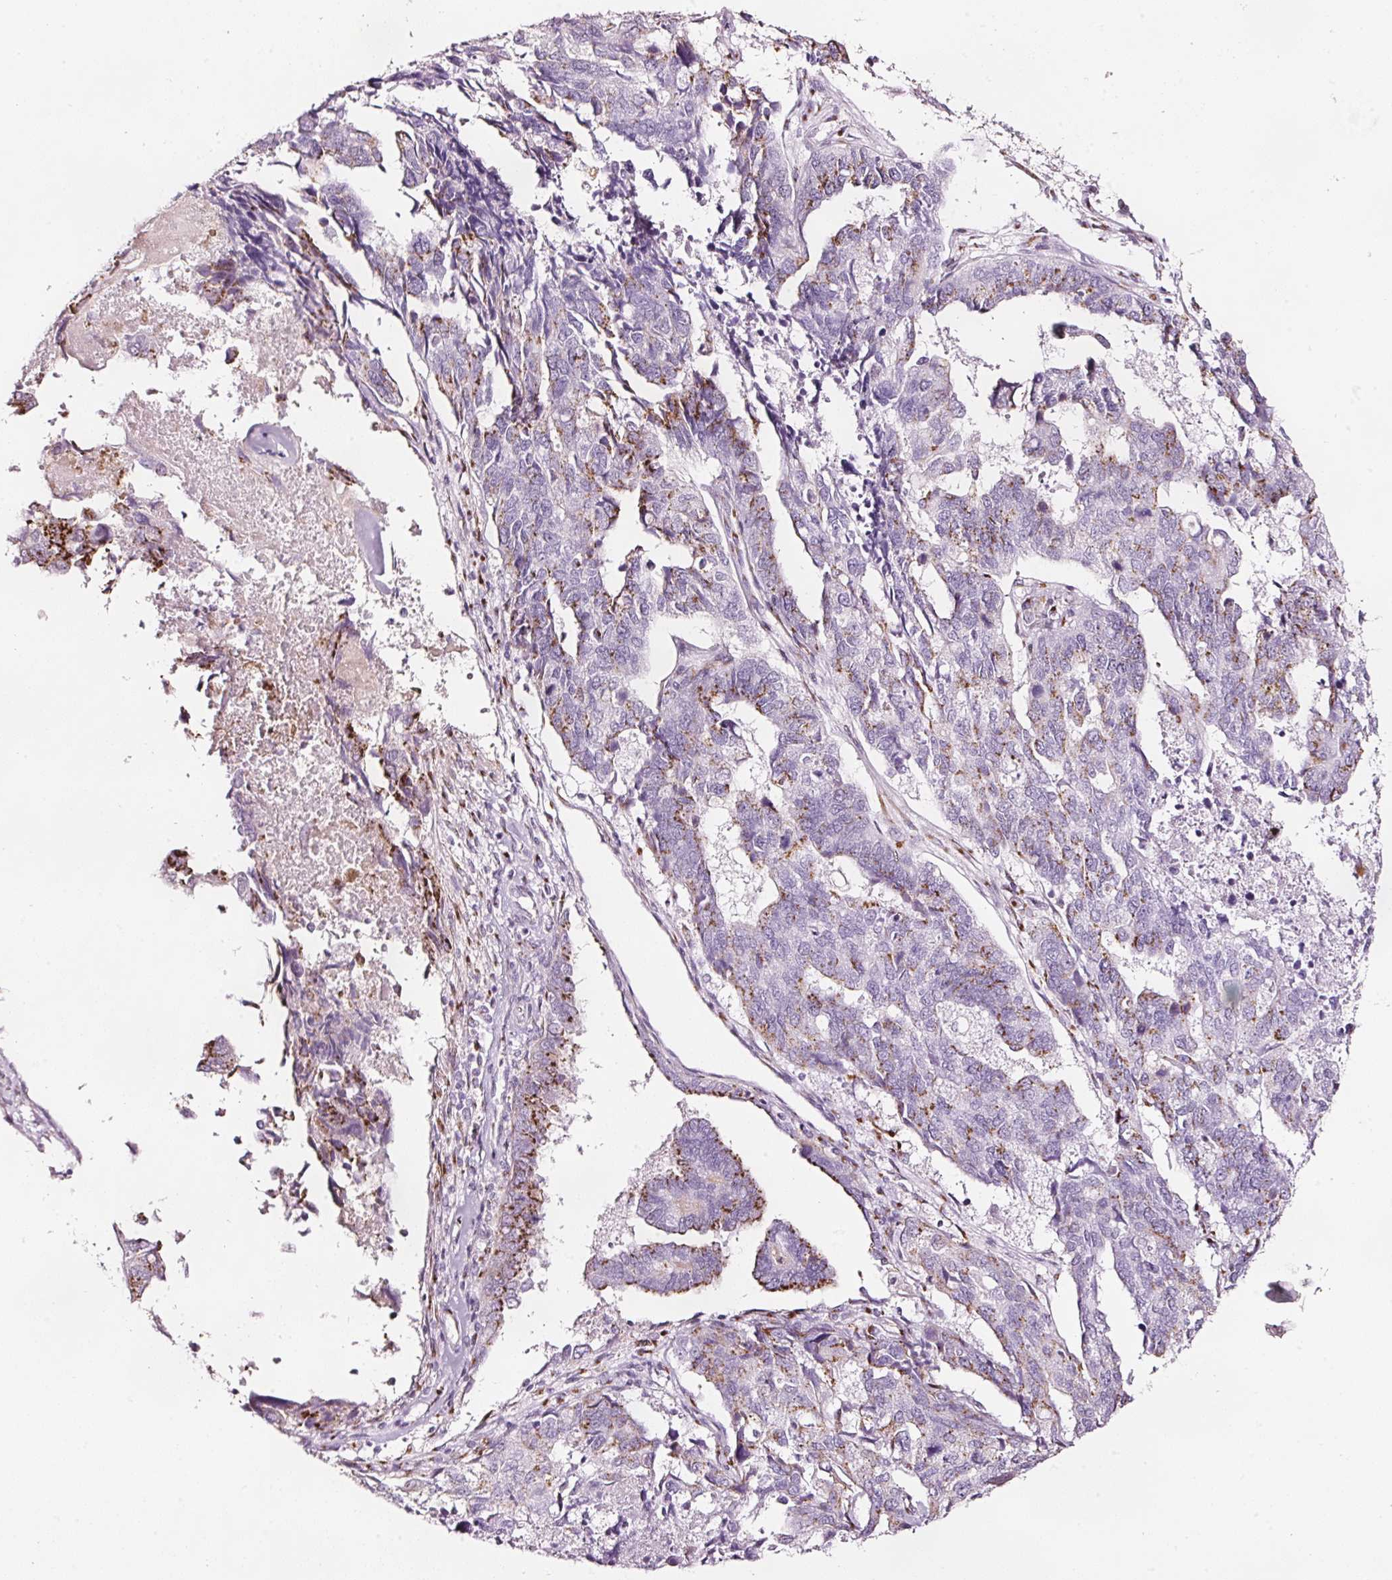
{"staining": {"intensity": "moderate", "quantity": "<25%", "location": "cytoplasmic/membranous"}, "tissue": "endometrial cancer", "cell_type": "Tumor cells", "image_type": "cancer", "snomed": [{"axis": "morphology", "description": "Adenocarcinoma, NOS"}, {"axis": "topography", "description": "Endometrium"}], "caption": "Protein staining demonstrates moderate cytoplasmic/membranous staining in approximately <25% of tumor cells in endometrial cancer.", "gene": "SDF4", "patient": {"sex": "female", "age": 73}}